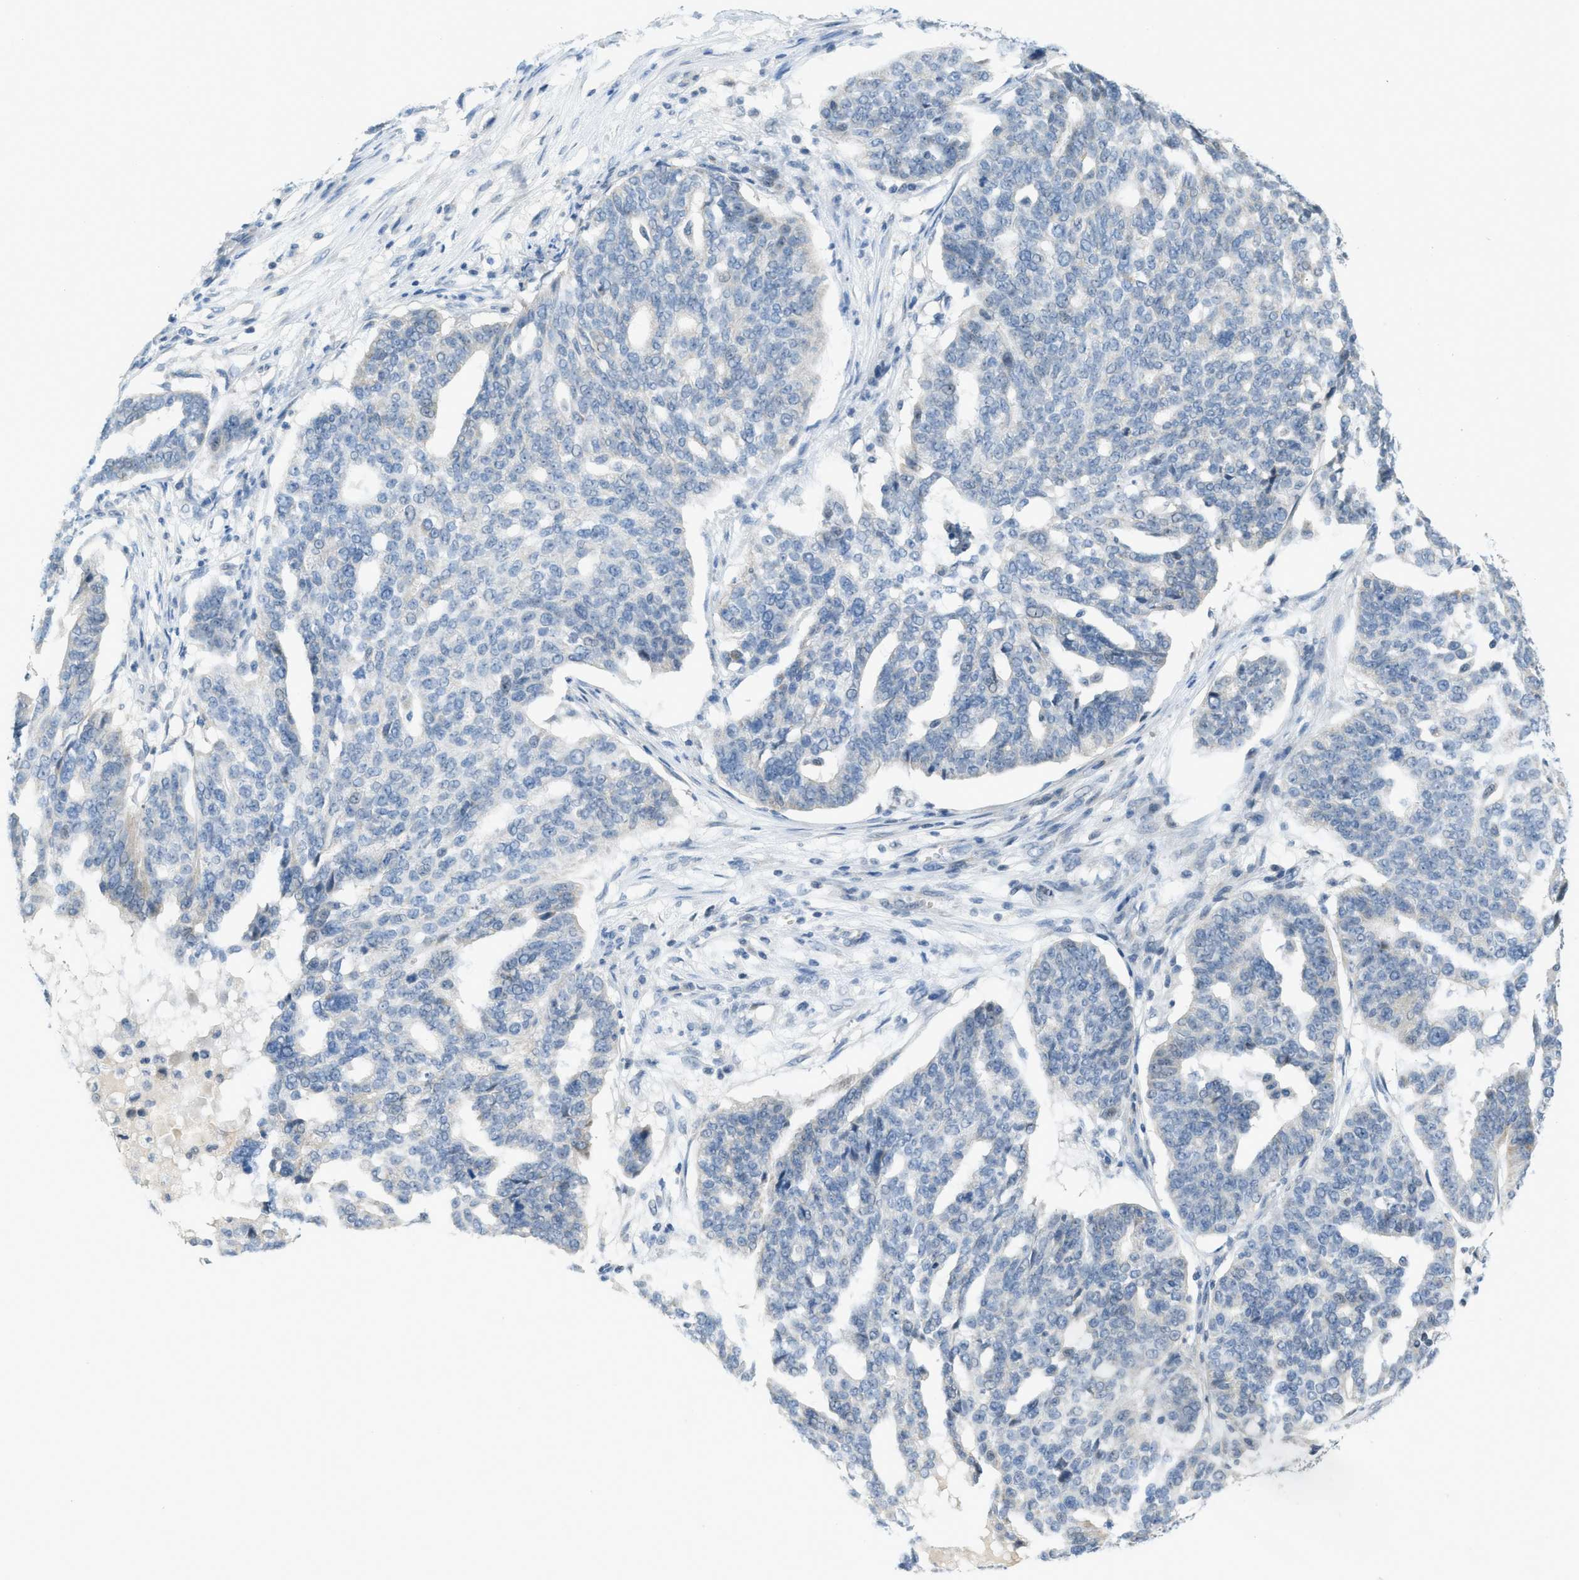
{"staining": {"intensity": "negative", "quantity": "none", "location": "none"}, "tissue": "ovarian cancer", "cell_type": "Tumor cells", "image_type": "cancer", "snomed": [{"axis": "morphology", "description": "Cystadenocarcinoma, serous, NOS"}, {"axis": "topography", "description": "Ovary"}], "caption": "Immunohistochemistry (IHC) photomicrograph of neoplastic tissue: human serous cystadenocarcinoma (ovarian) stained with DAB (3,3'-diaminobenzidine) exhibits no significant protein positivity in tumor cells. (Brightfield microscopy of DAB (3,3'-diaminobenzidine) immunohistochemistry at high magnification).", "gene": "TXNDC2", "patient": {"sex": "female", "age": 59}}